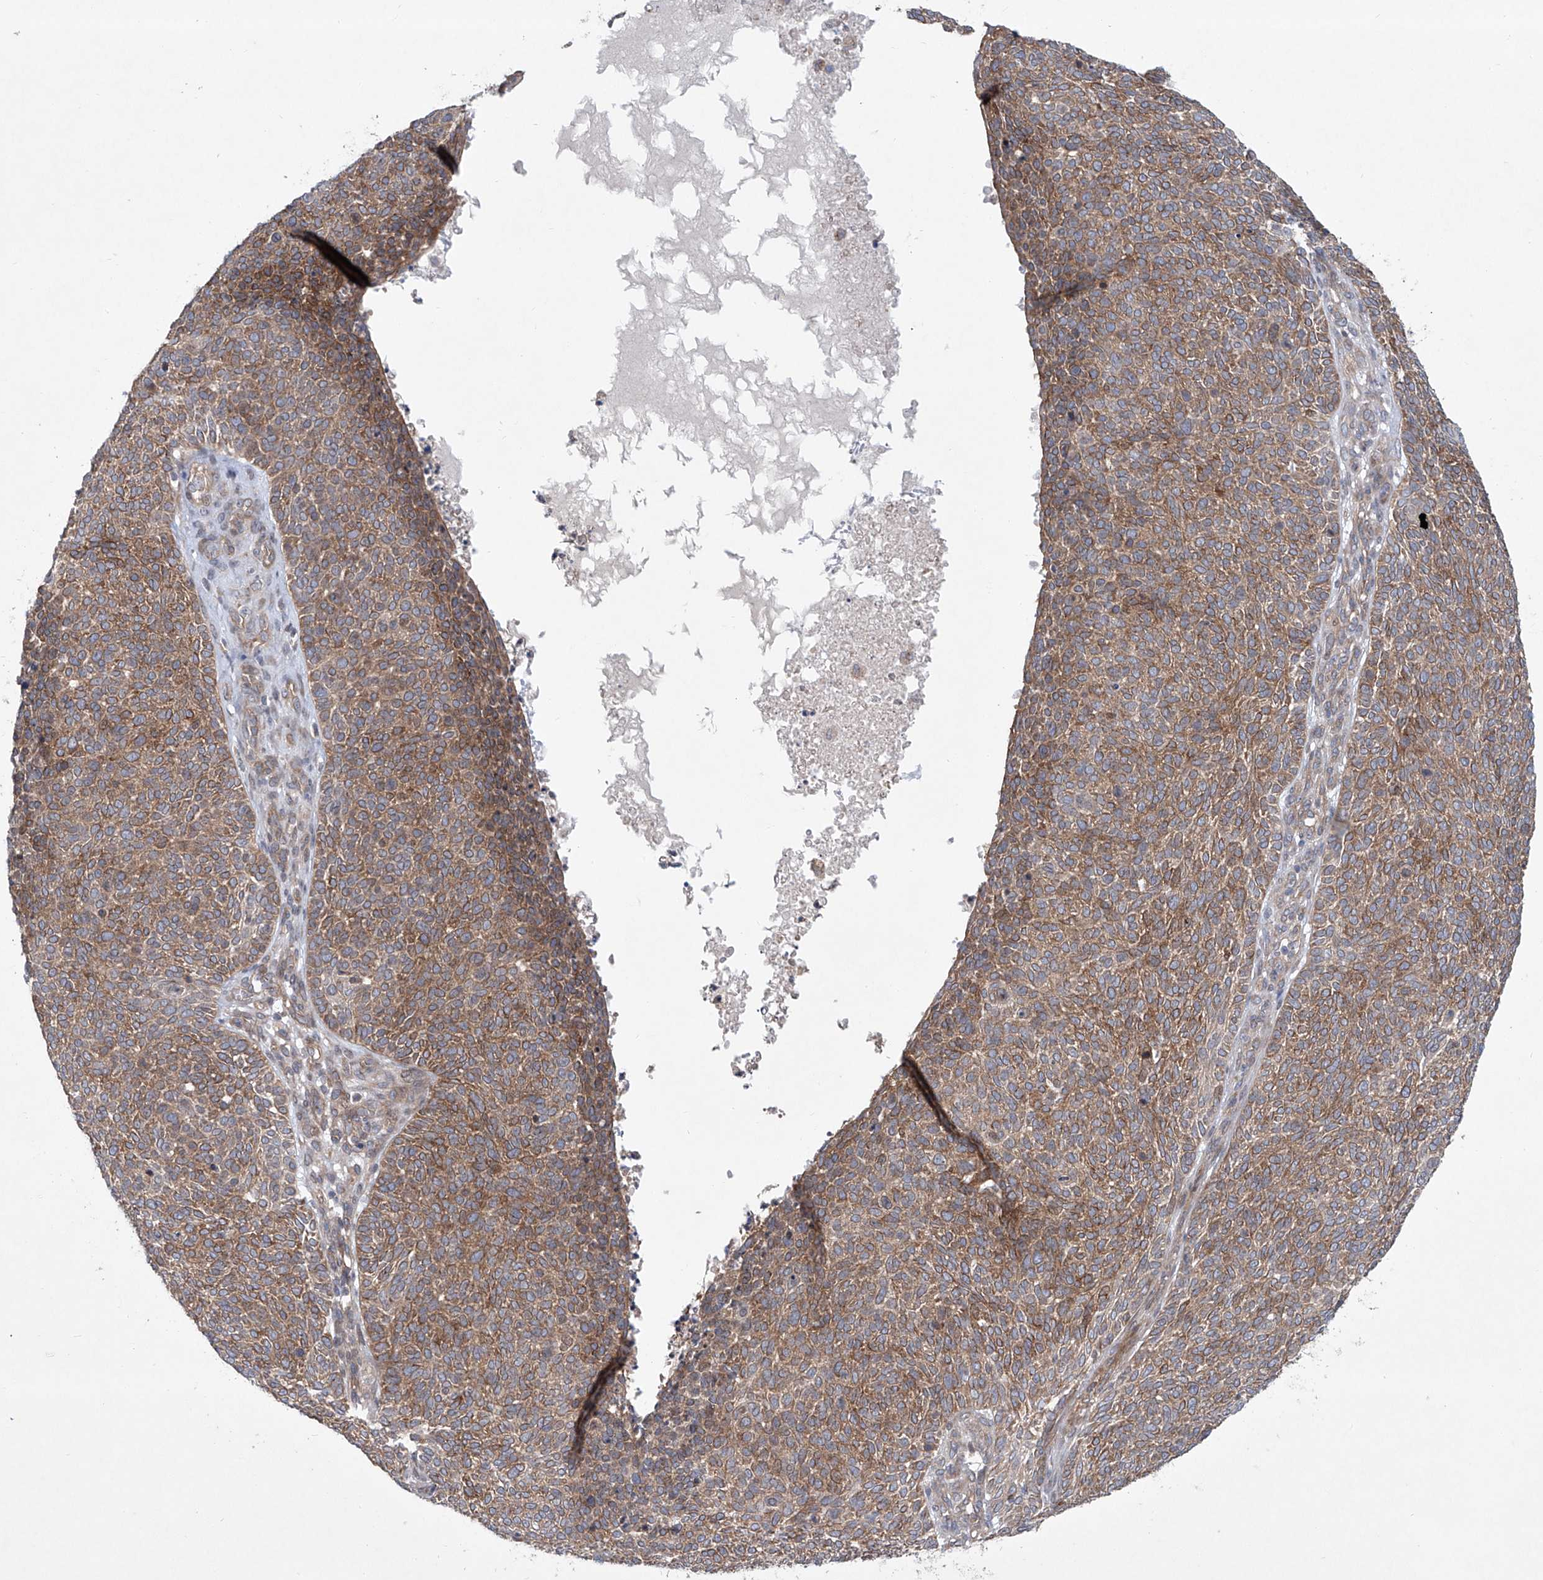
{"staining": {"intensity": "moderate", "quantity": "25%-75%", "location": "cytoplasmic/membranous"}, "tissue": "skin cancer", "cell_type": "Tumor cells", "image_type": "cancer", "snomed": [{"axis": "morphology", "description": "Squamous cell carcinoma, NOS"}, {"axis": "topography", "description": "Skin"}], "caption": "This image shows skin cancer stained with immunohistochemistry (IHC) to label a protein in brown. The cytoplasmic/membranous of tumor cells show moderate positivity for the protein. Nuclei are counter-stained blue.", "gene": "KLC4", "patient": {"sex": "female", "age": 90}}